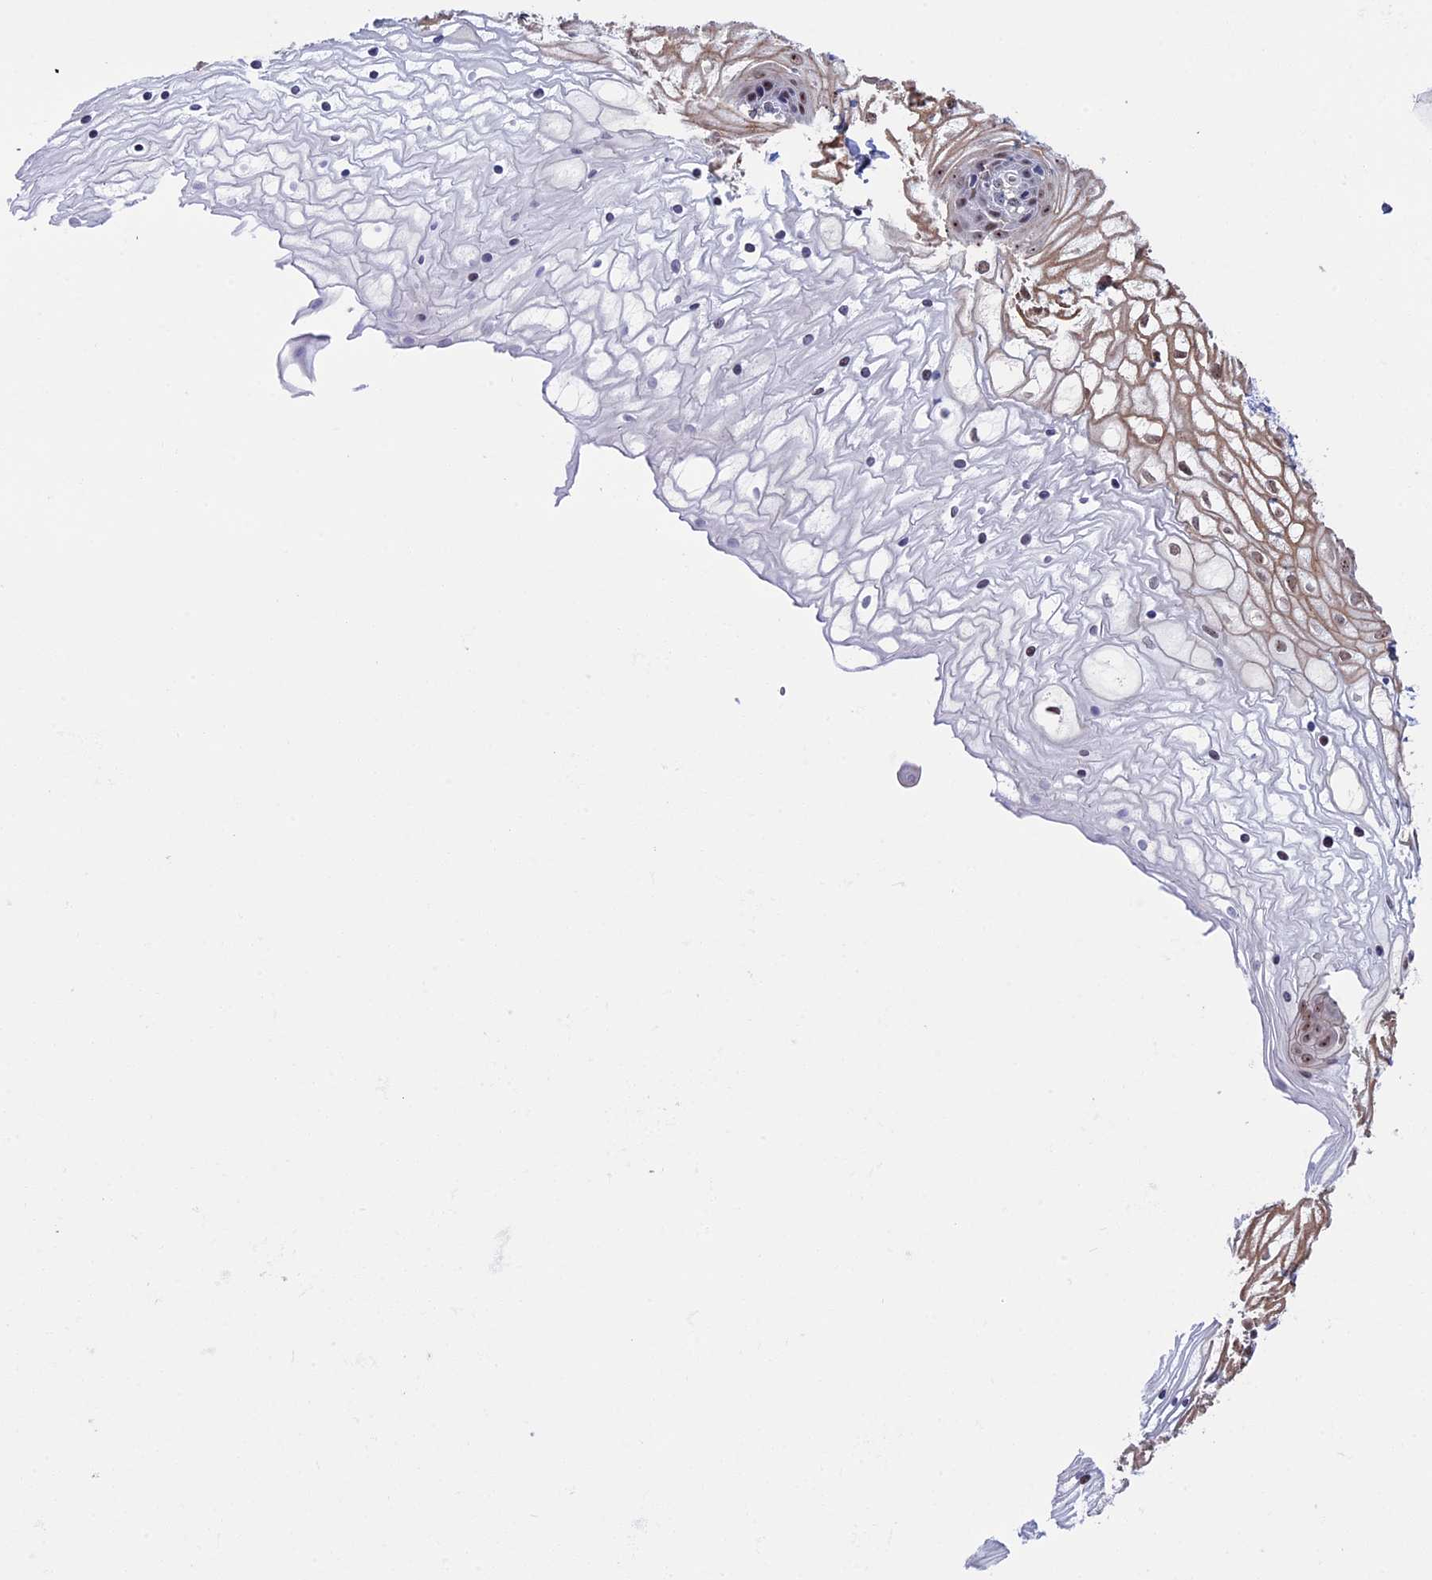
{"staining": {"intensity": "moderate", "quantity": ">75%", "location": "cytoplasmic/membranous,nuclear"}, "tissue": "vagina", "cell_type": "Squamous epithelial cells", "image_type": "normal", "snomed": [{"axis": "morphology", "description": "Normal tissue, NOS"}, {"axis": "topography", "description": "Vagina"}], "caption": "Immunohistochemical staining of unremarkable vagina demonstrates moderate cytoplasmic/membranous,nuclear protein expression in approximately >75% of squamous epithelial cells.", "gene": "CCDC86", "patient": {"sex": "female", "age": 34}}